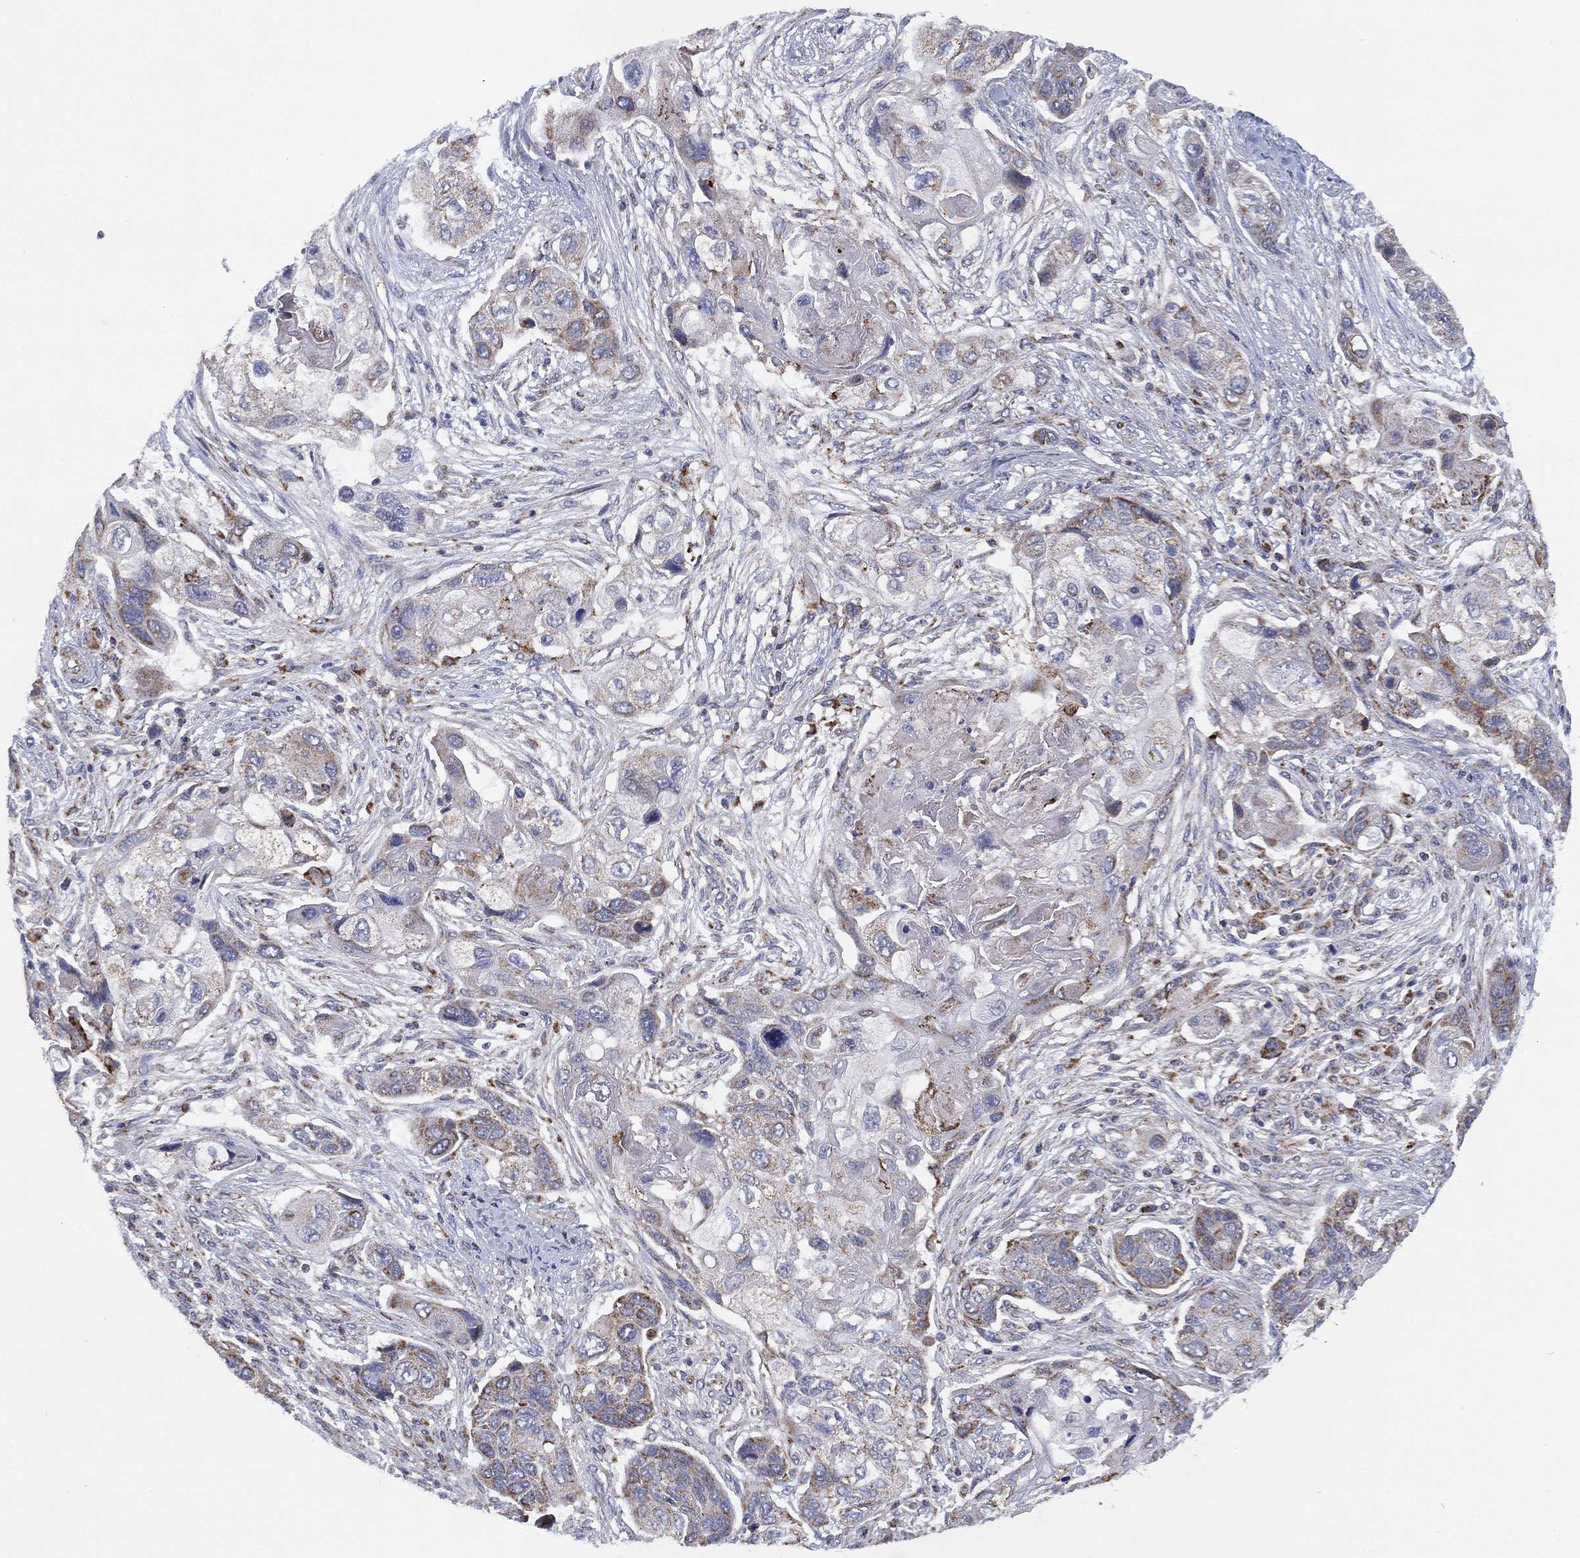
{"staining": {"intensity": "negative", "quantity": "none", "location": "none"}, "tissue": "lung cancer", "cell_type": "Tumor cells", "image_type": "cancer", "snomed": [{"axis": "morphology", "description": "Squamous cell carcinoma, NOS"}, {"axis": "topography", "description": "Lung"}], "caption": "Squamous cell carcinoma (lung) was stained to show a protein in brown. There is no significant staining in tumor cells. (DAB immunohistochemistry with hematoxylin counter stain).", "gene": "PPP2R5A", "patient": {"sex": "male", "age": 69}}